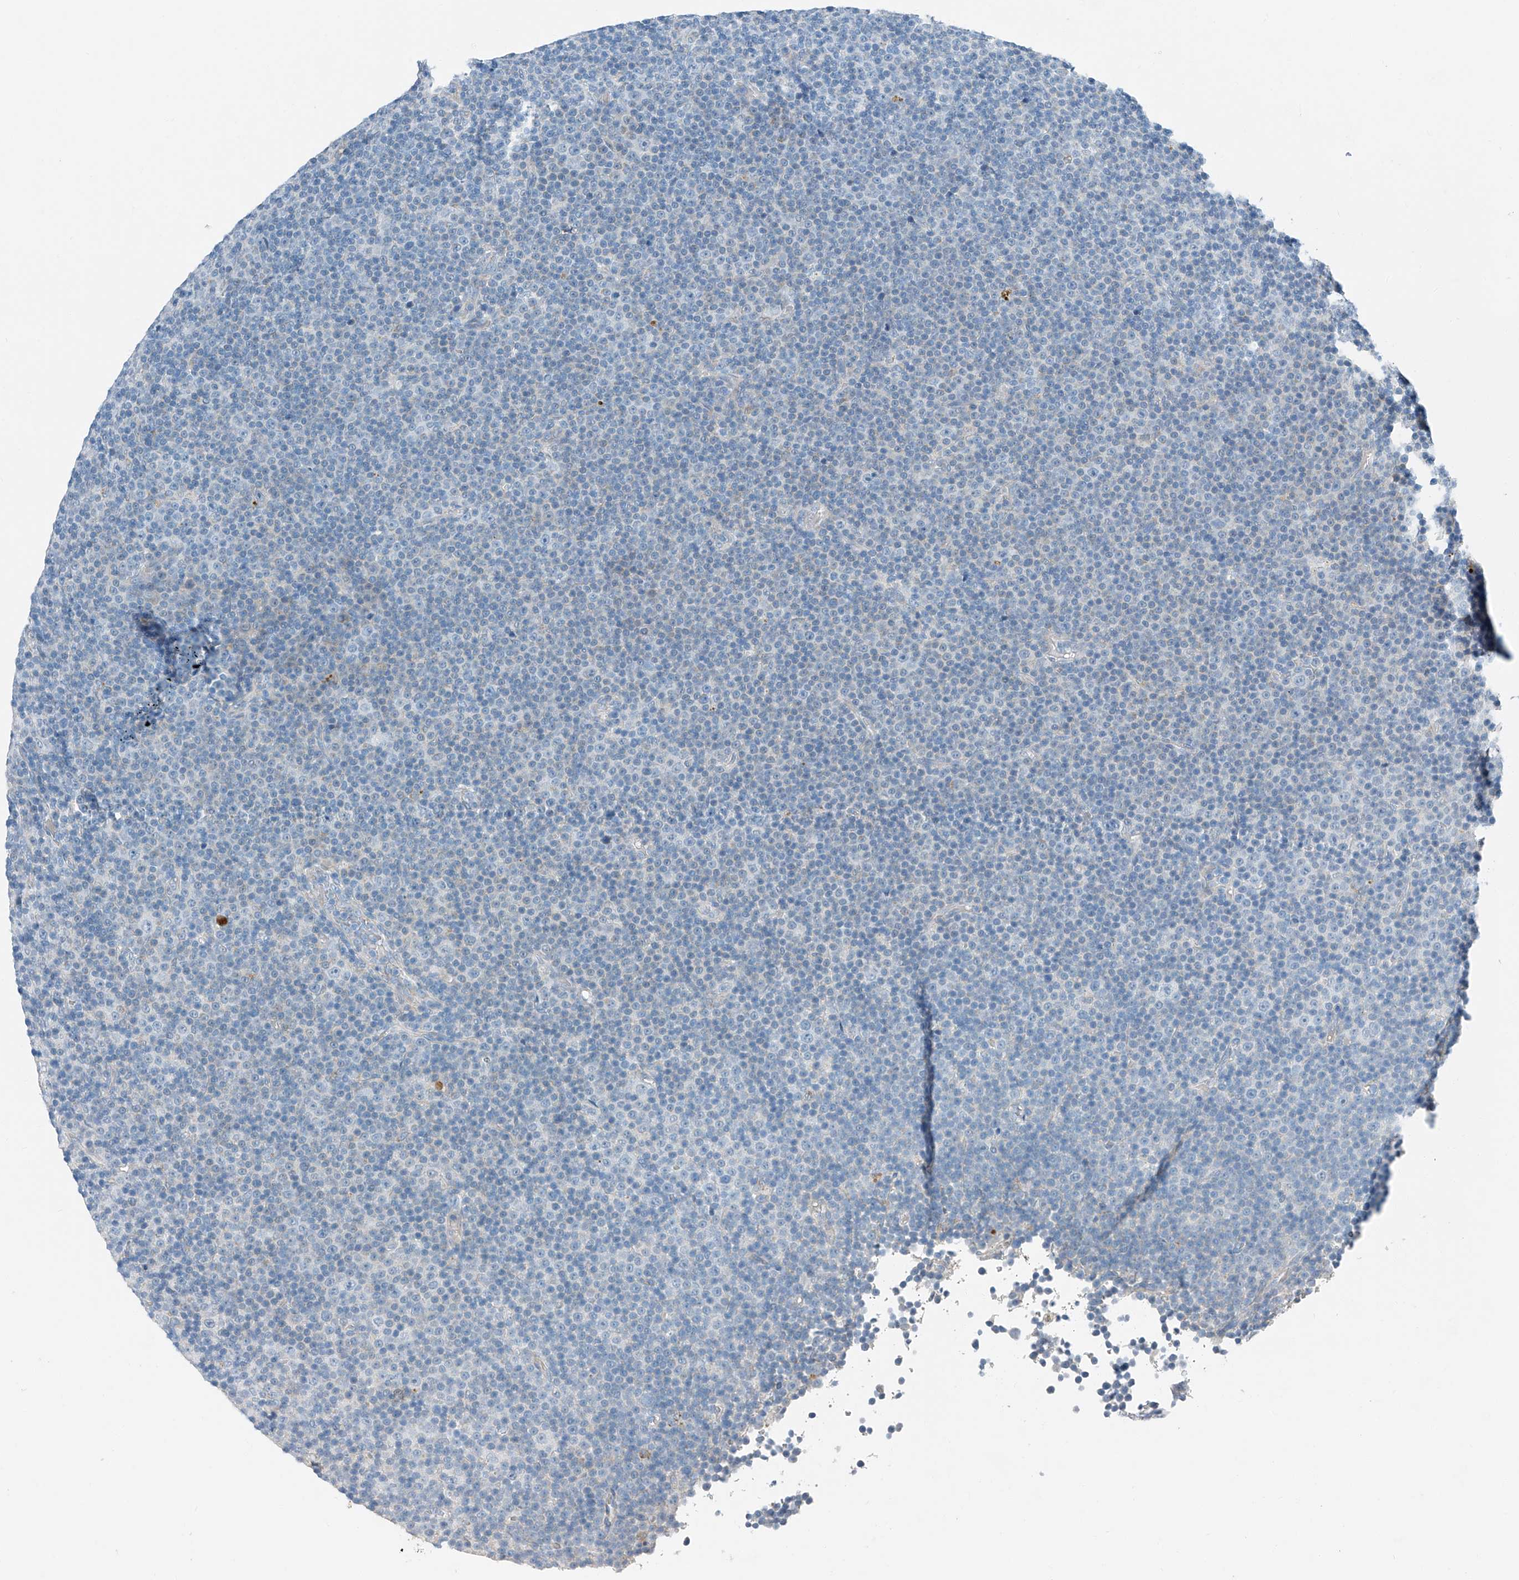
{"staining": {"intensity": "negative", "quantity": "none", "location": "none"}, "tissue": "lymphoma", "cell_type": "Tumor cells", "image_type": "cancer", "snomed": [{"axis": "morphology", "description": "Malignant lymphoma, non-Hodgkin's type, Low grade"}, {"axis": "topography", "description": "Lymph node"}], "caption": "A high-resolution histopathology image shows IHC staining of lymphoma, which exhibits no significant staining in tumor cells.", "gene": "MDGA1", "patient": {"sex": "female", "age": 67}}